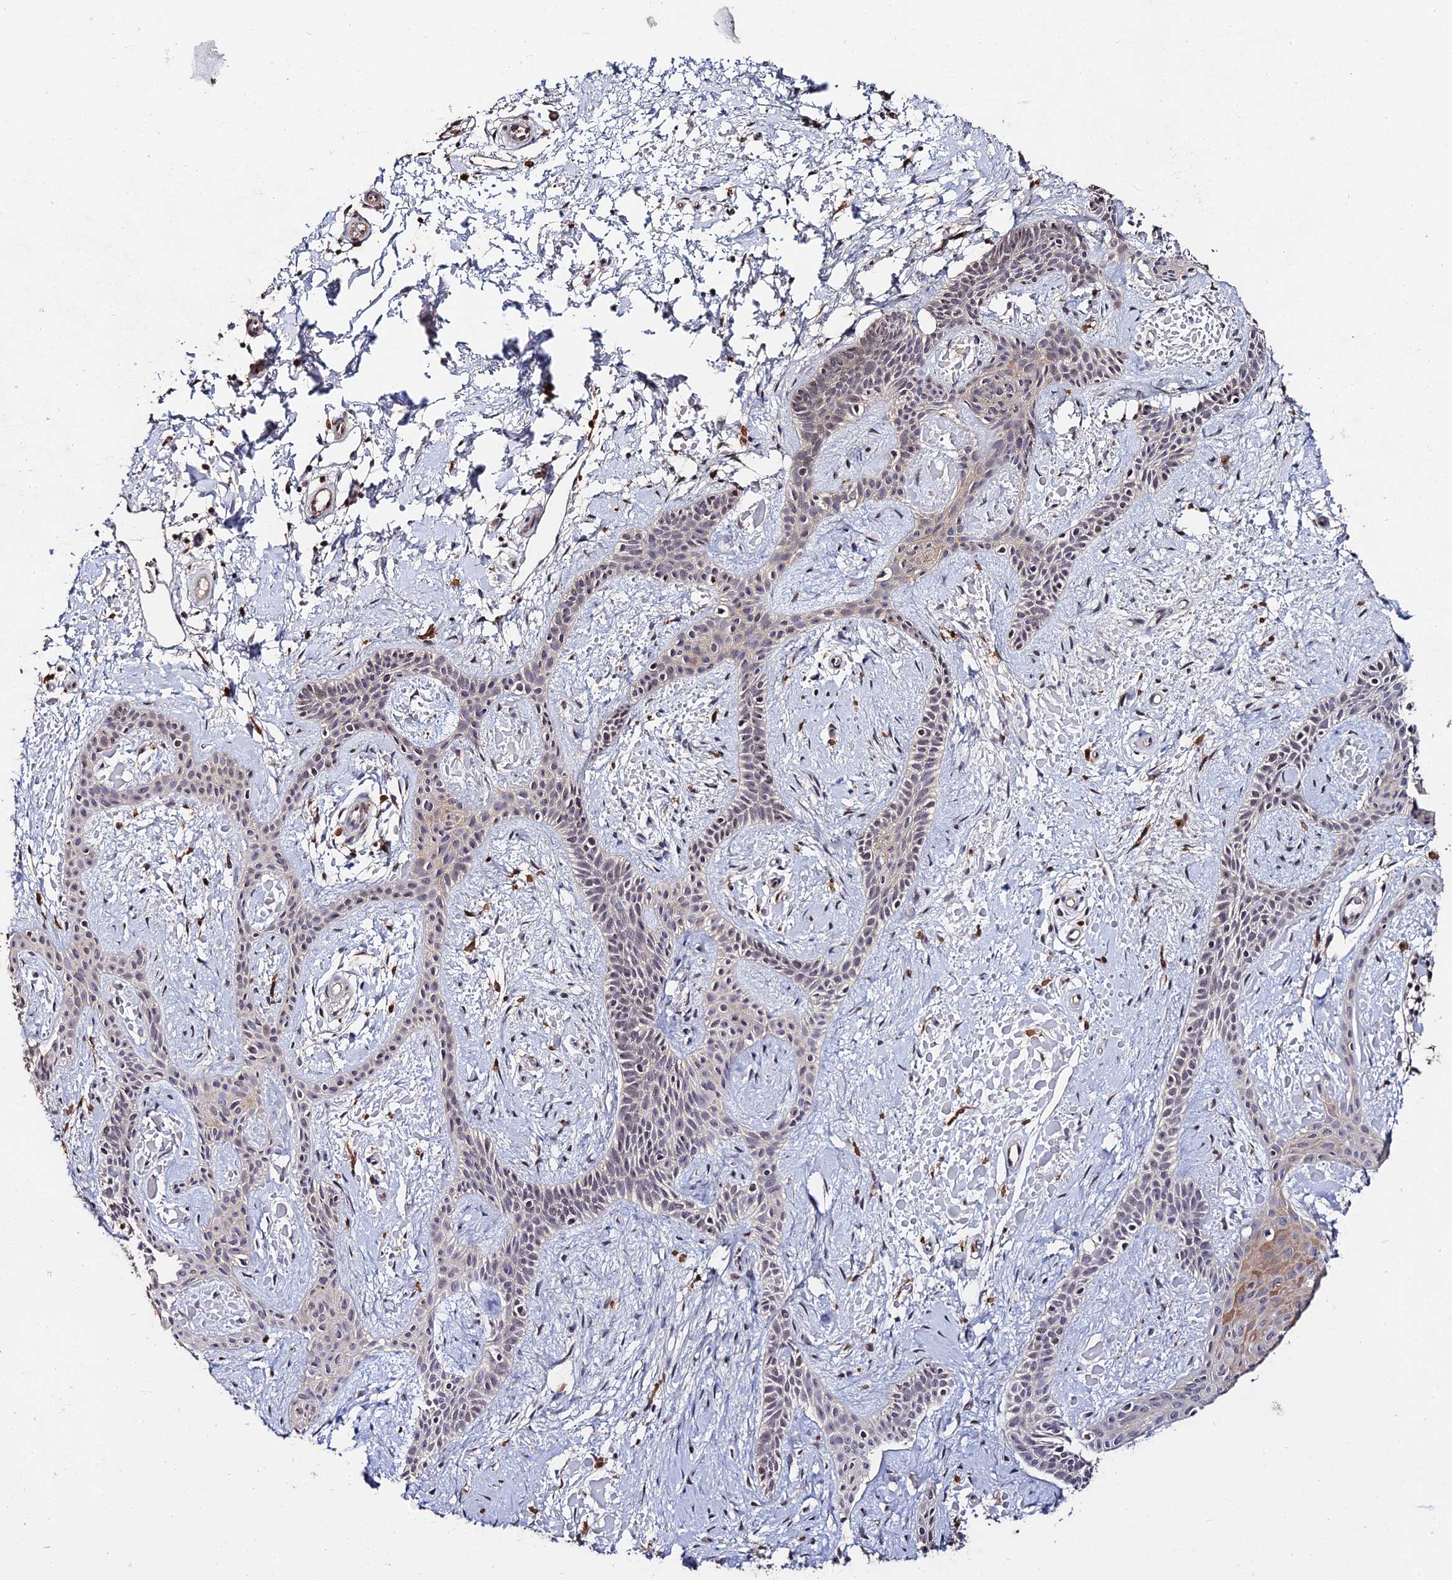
{"staining": {"intensity": "weak", "quantity": "<25%", "location": "nuclear"}, "tissue": "skin cancer", "cell_type": "Tumor cells", "image_type": "cancer", "snomed": [{"axis": "morphology", "description": "Basal cell carcinoma"}, {"axis": "topography", "description": "Skin"}], "caption": "DAB (3,3'-diaminobenzidine) immunohistochemical staining of human basal cell carcinoma (skin) demonstrates no significant expression in tumor cells.", "gene": "LSM5", "patient": {"sex": "male", "age": 78}}